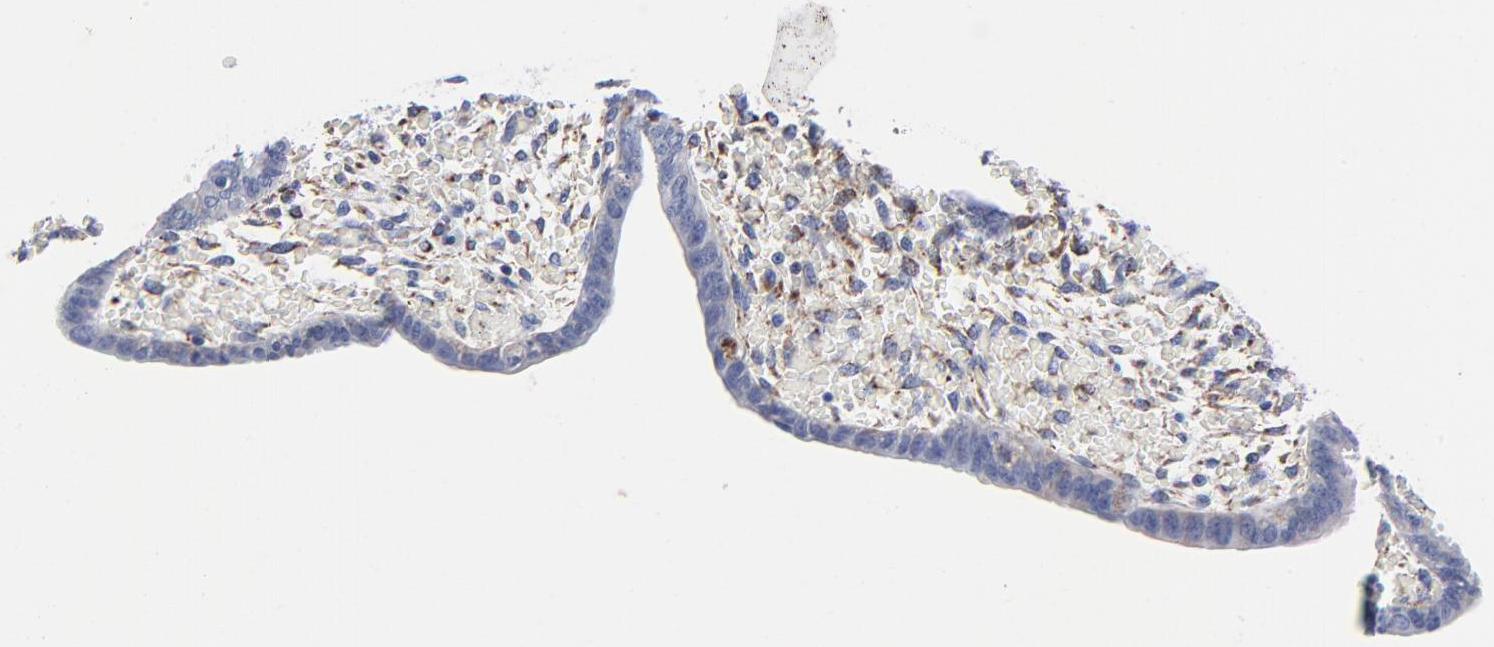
{"staining": {"intensity": "weak", "quantity": "<25%", "location": "cytoplasmic/membranous"}, "tissue": "endometrium", "cell_type": "Cells in endometrial stroma", "image_type": "normal", "snomed": [{"axis": "morphology", "description": "Normal tissue, NOS"}, {"axis": "topography", "description": "Endometrium"}], "caption": "Human endometrium stained for a protein using immunohistochemistry shows no staining in cells in endometrial stroma.", "gene": "CHCHD10", "patient": {"sex": "female", "age": 42}}